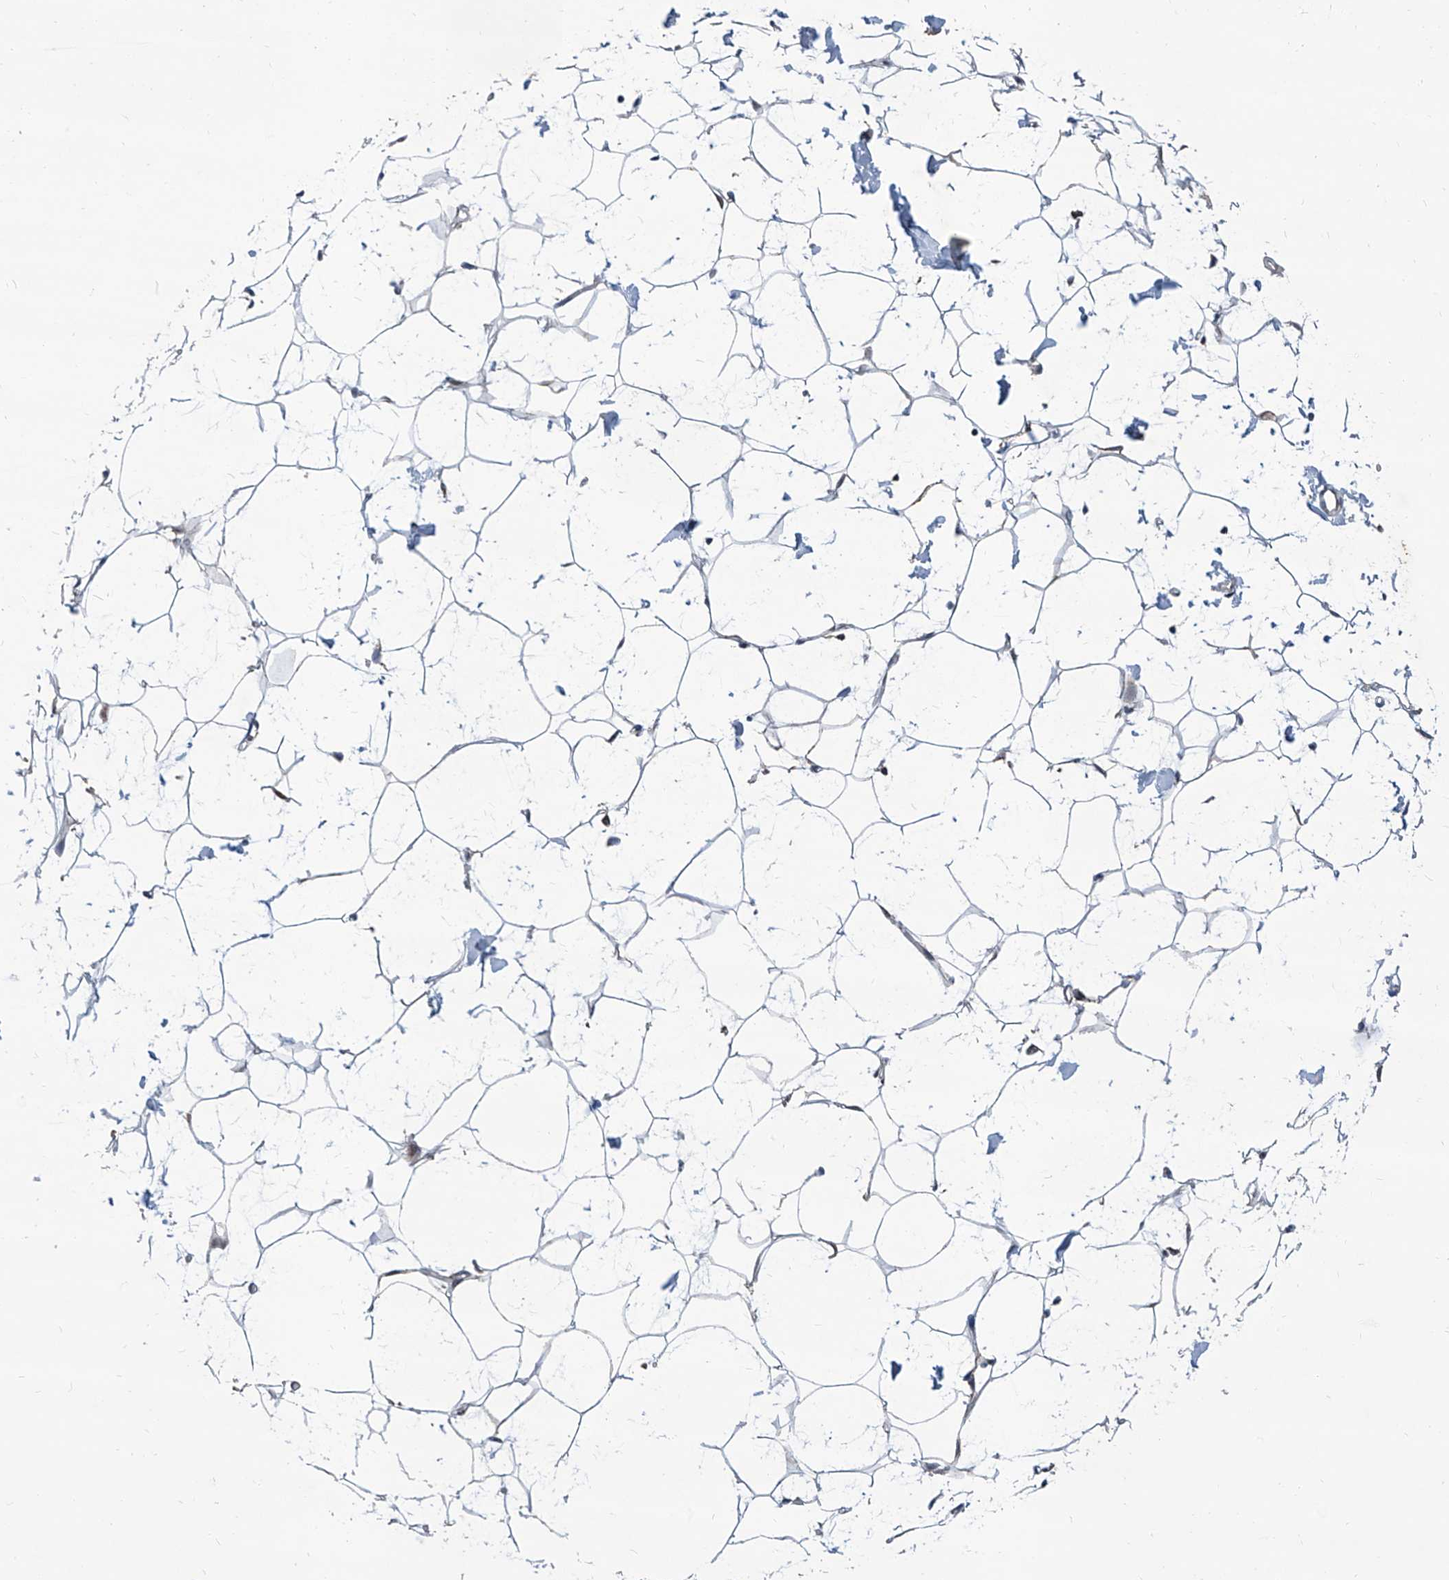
{"staining": {"intensity": "negative", "quantity": "none", "location": "none"}, "tissue": "adipose tissue", "cell_type": "Adipocytes", "image_type": "normal", "snomed": [{"axis": "morphology", "description": "Normal tissue, NOS"}, {"axis": "topography", "description": "Breast"}], "caption": "Human adipose tissue stained for a protein using immunohistochemistry (IHC) exhibits no expression in adipocytes.", "gene": "USP48", "patient": {"sex": "female", "age": 23}}